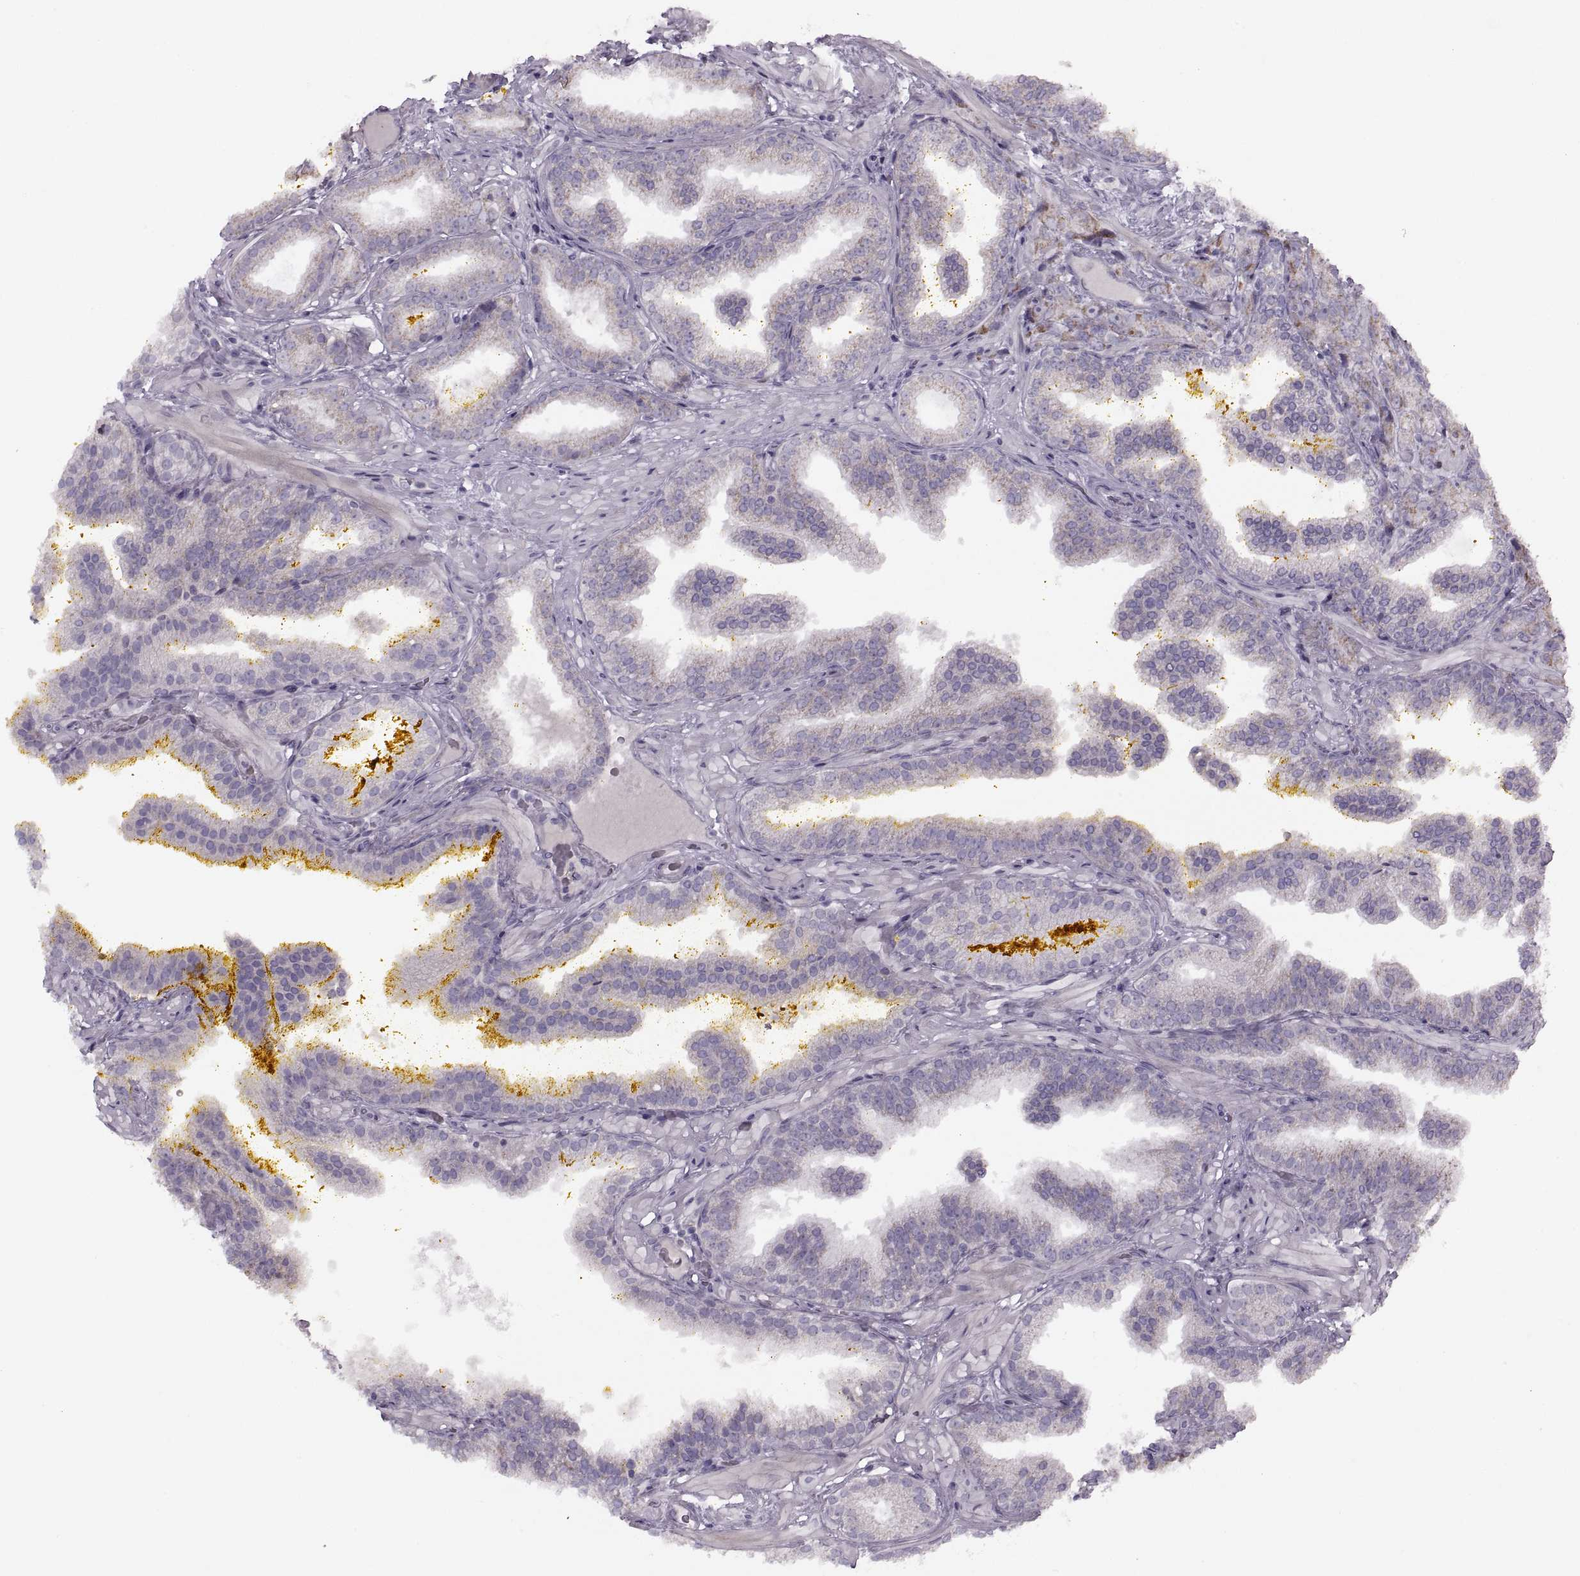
{"staining": {"intensity": "negative", "quantity": "none", "location": "none"}, "tissue": "prostate cancer", "cell_type": "Tumor cells", "image_type": "cancer", "snomed": [{"axis": "morphology", "description": "Adenocarcinoma, NOS"}, {"axis": "topography", "description": "Prostate"}], "caption": "Tumor cells are negative for brown protein staining in adenocarcinoma (prostate). Brightfield microscopy of immunohistochemistry stained with DAB (3,3'-diaminobenzidine) (brown) and hematoxylin (blue), captured at high magnification.", "gene": "PIERCE1", "patient": {"sex": "male", "age": 63}}